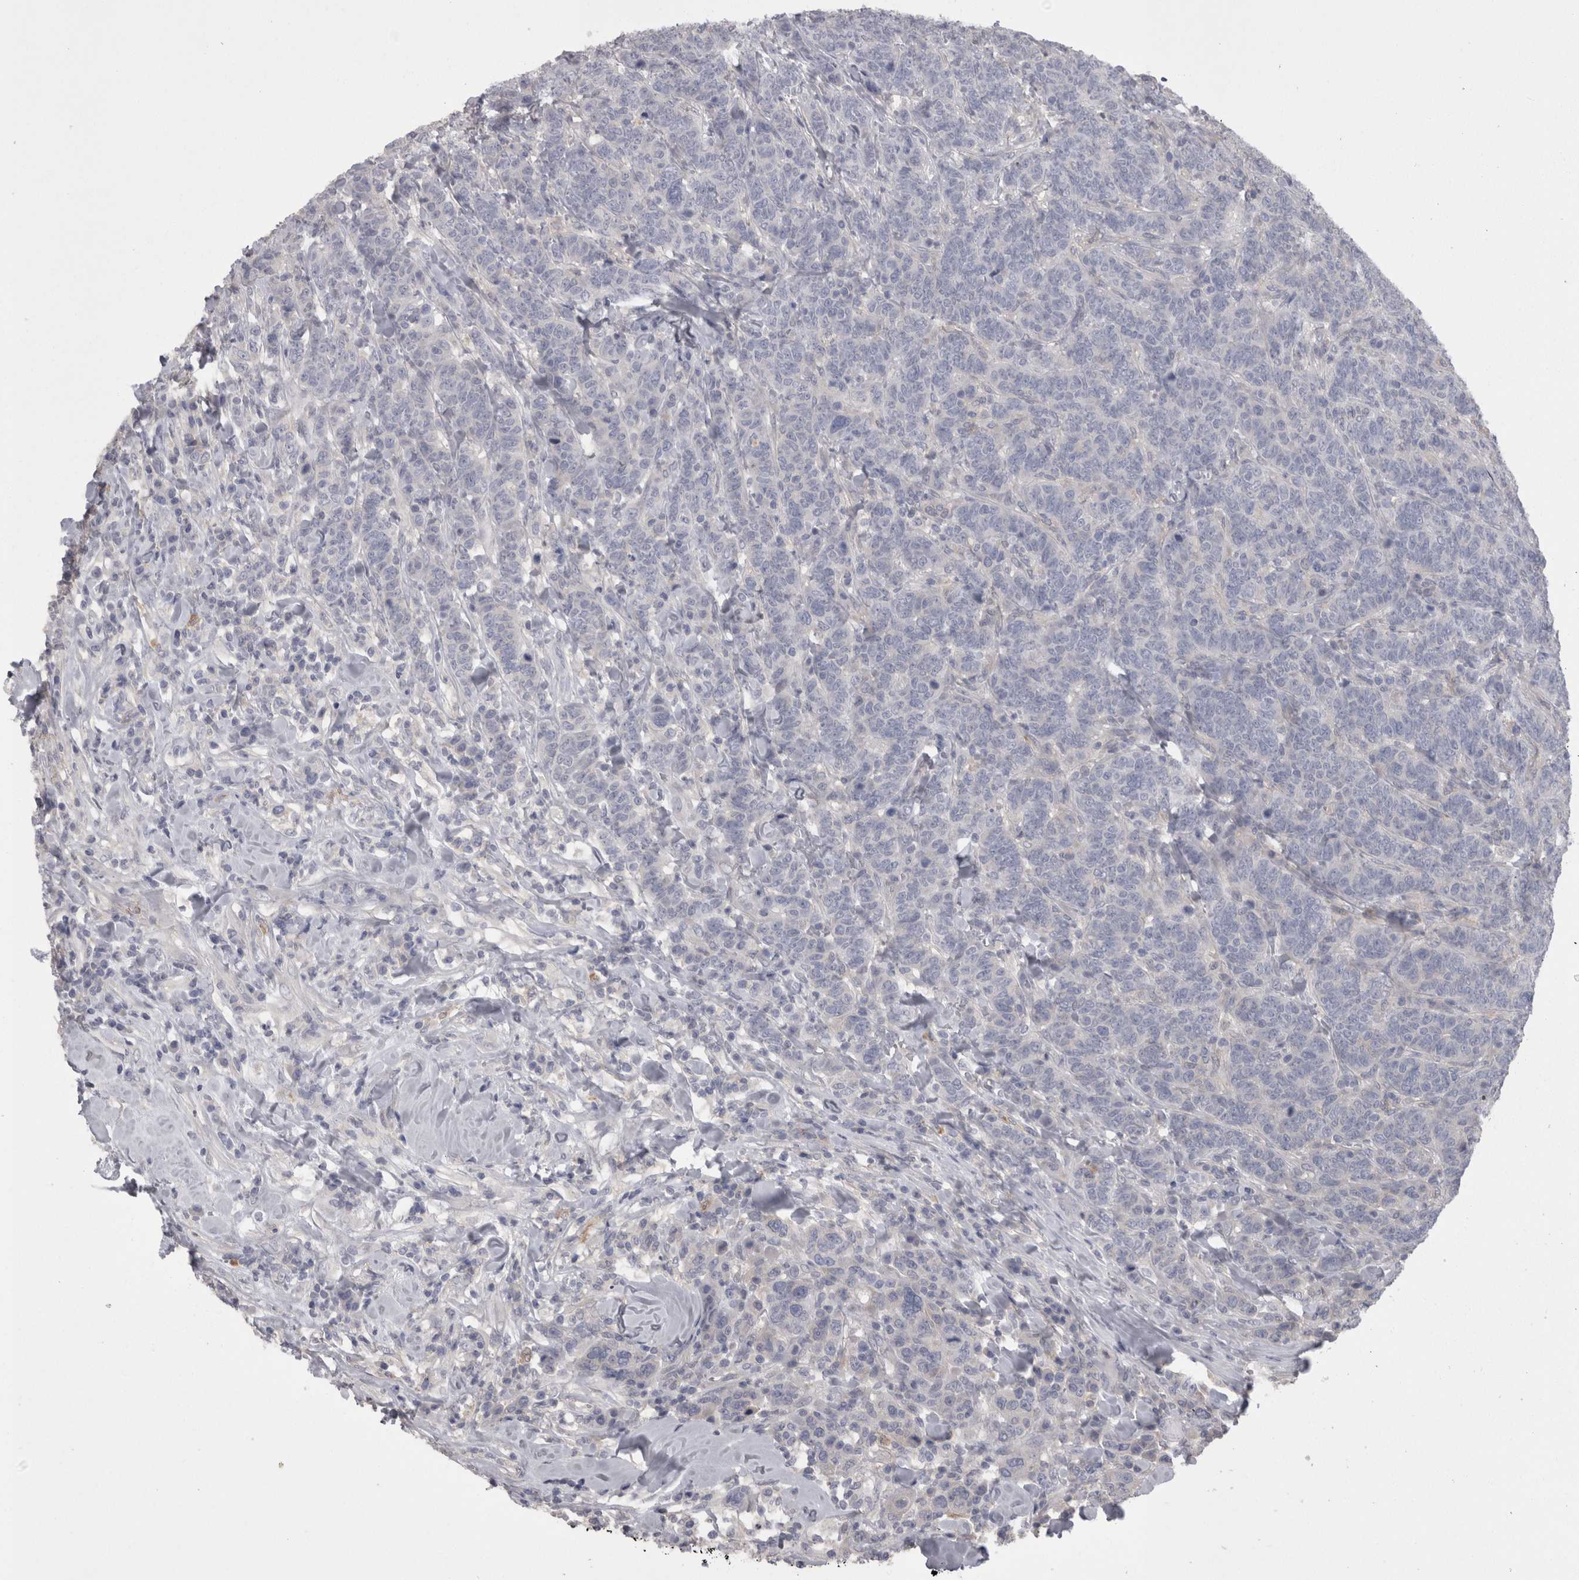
{"staining": {"intensity": "negative", "quantity": "none", "location": "none"}, "tissue": "breast cancer", "cell_type": "Tumor cells", "image_type": "cancer", "snomed": [{"axis": "morphology", "description": "Duct carcinoma"}, {"axis": "topography", "description": "Breast"}], "caption": "Protein analysis of breast cancer demonstrates no significant expression in tumor cells.", "gene": "CAMK2D", "patient": {"sex": "female", "age": 37}}